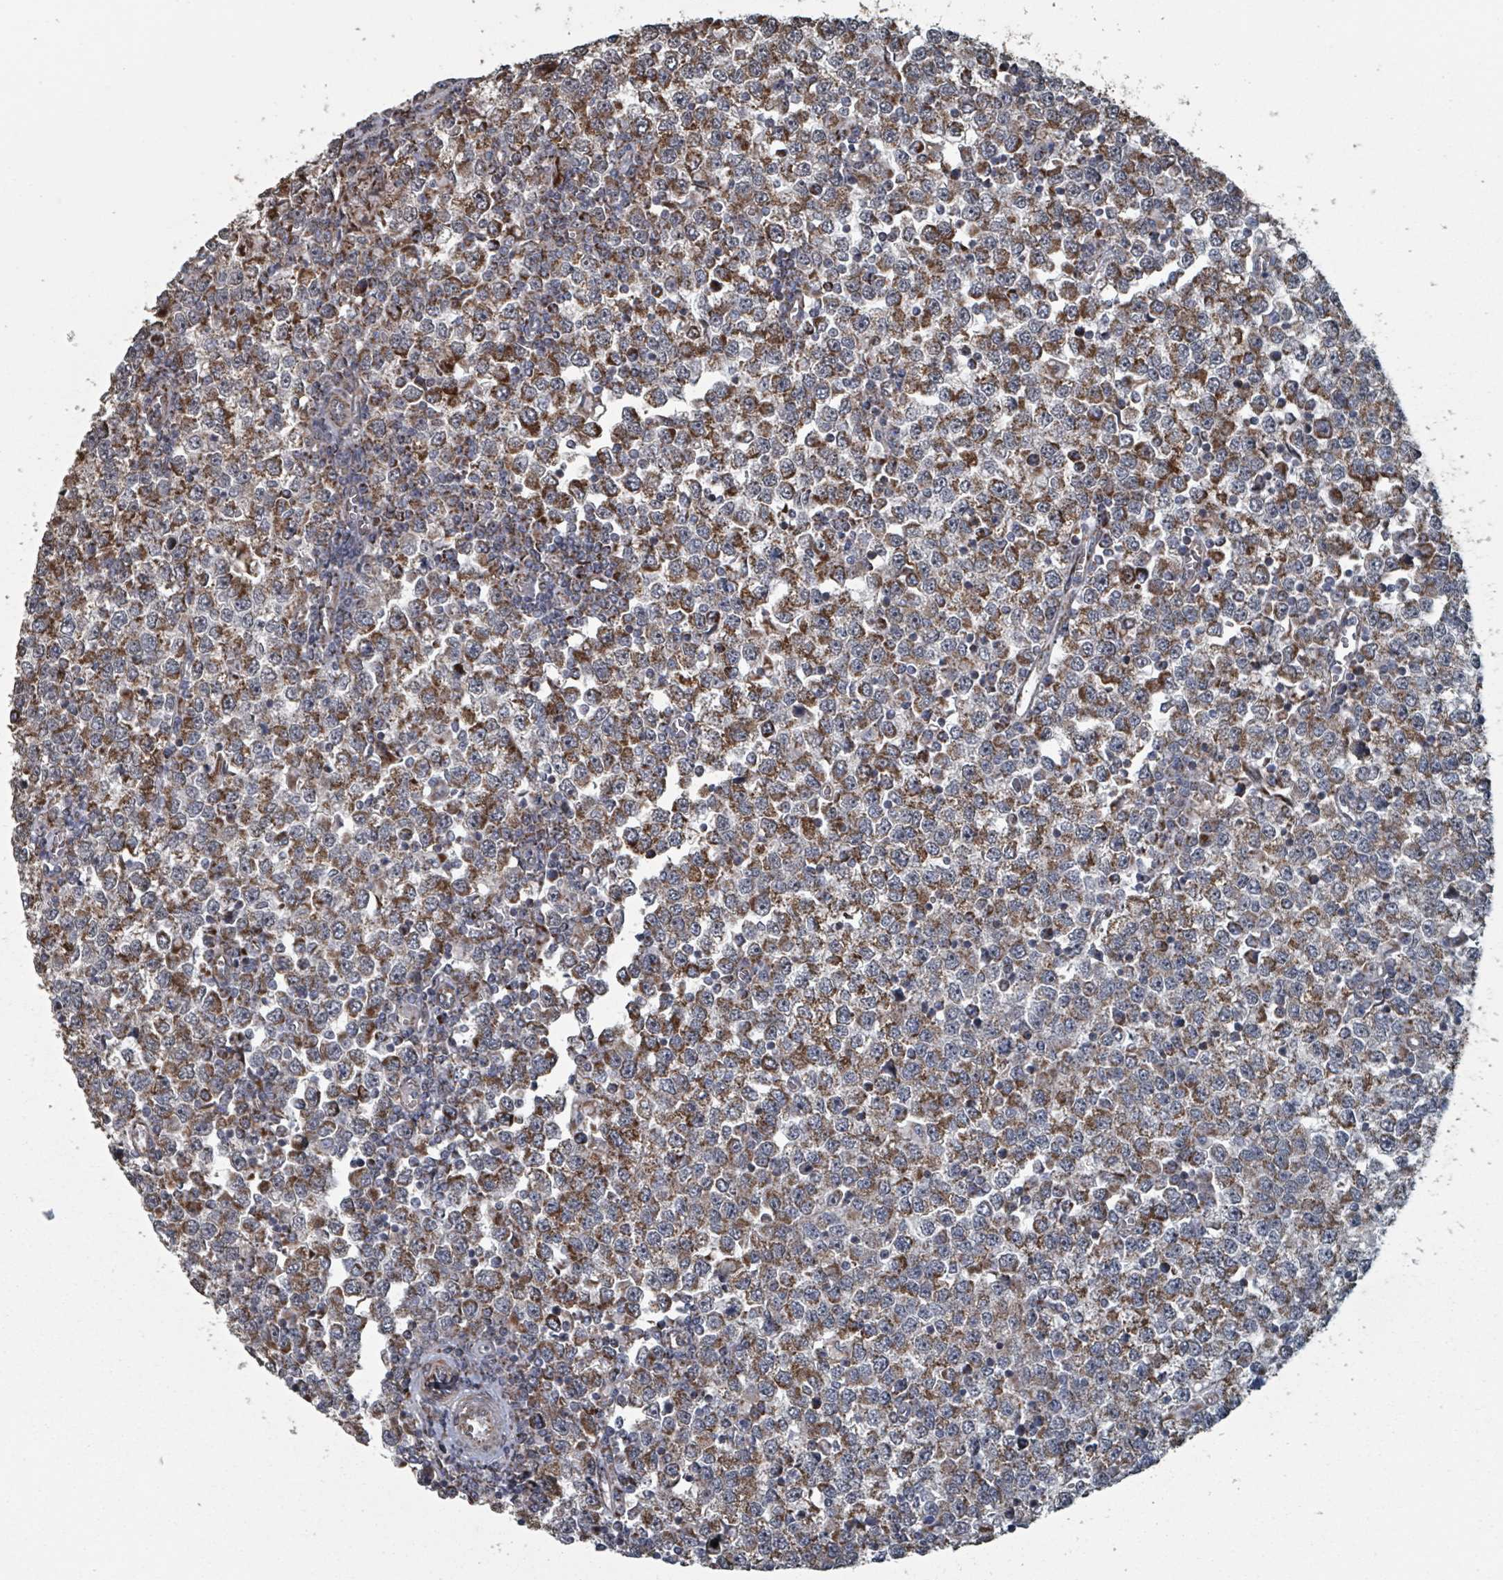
{"staining": {"intensity": "moderate", "quantity": ">75%", "location": "cytoplasmic/membranous"}, "tissue": "testis cancer", "cell_type": "Tumor cells", "image_type": "cancer", "snomed": [{"axis": "morphology", "description": "Seminoma, NOS"}, {"axis": "topography", "description": "Testis"}], "caption": "This is a photomicrograph of IHC staining of seminoma (testis), which shows moderate positivity in the cytoplasmic/membranous of tumor cells.", "gene": "MRPL4", "patient": {"sex": "male", "age": 65}}